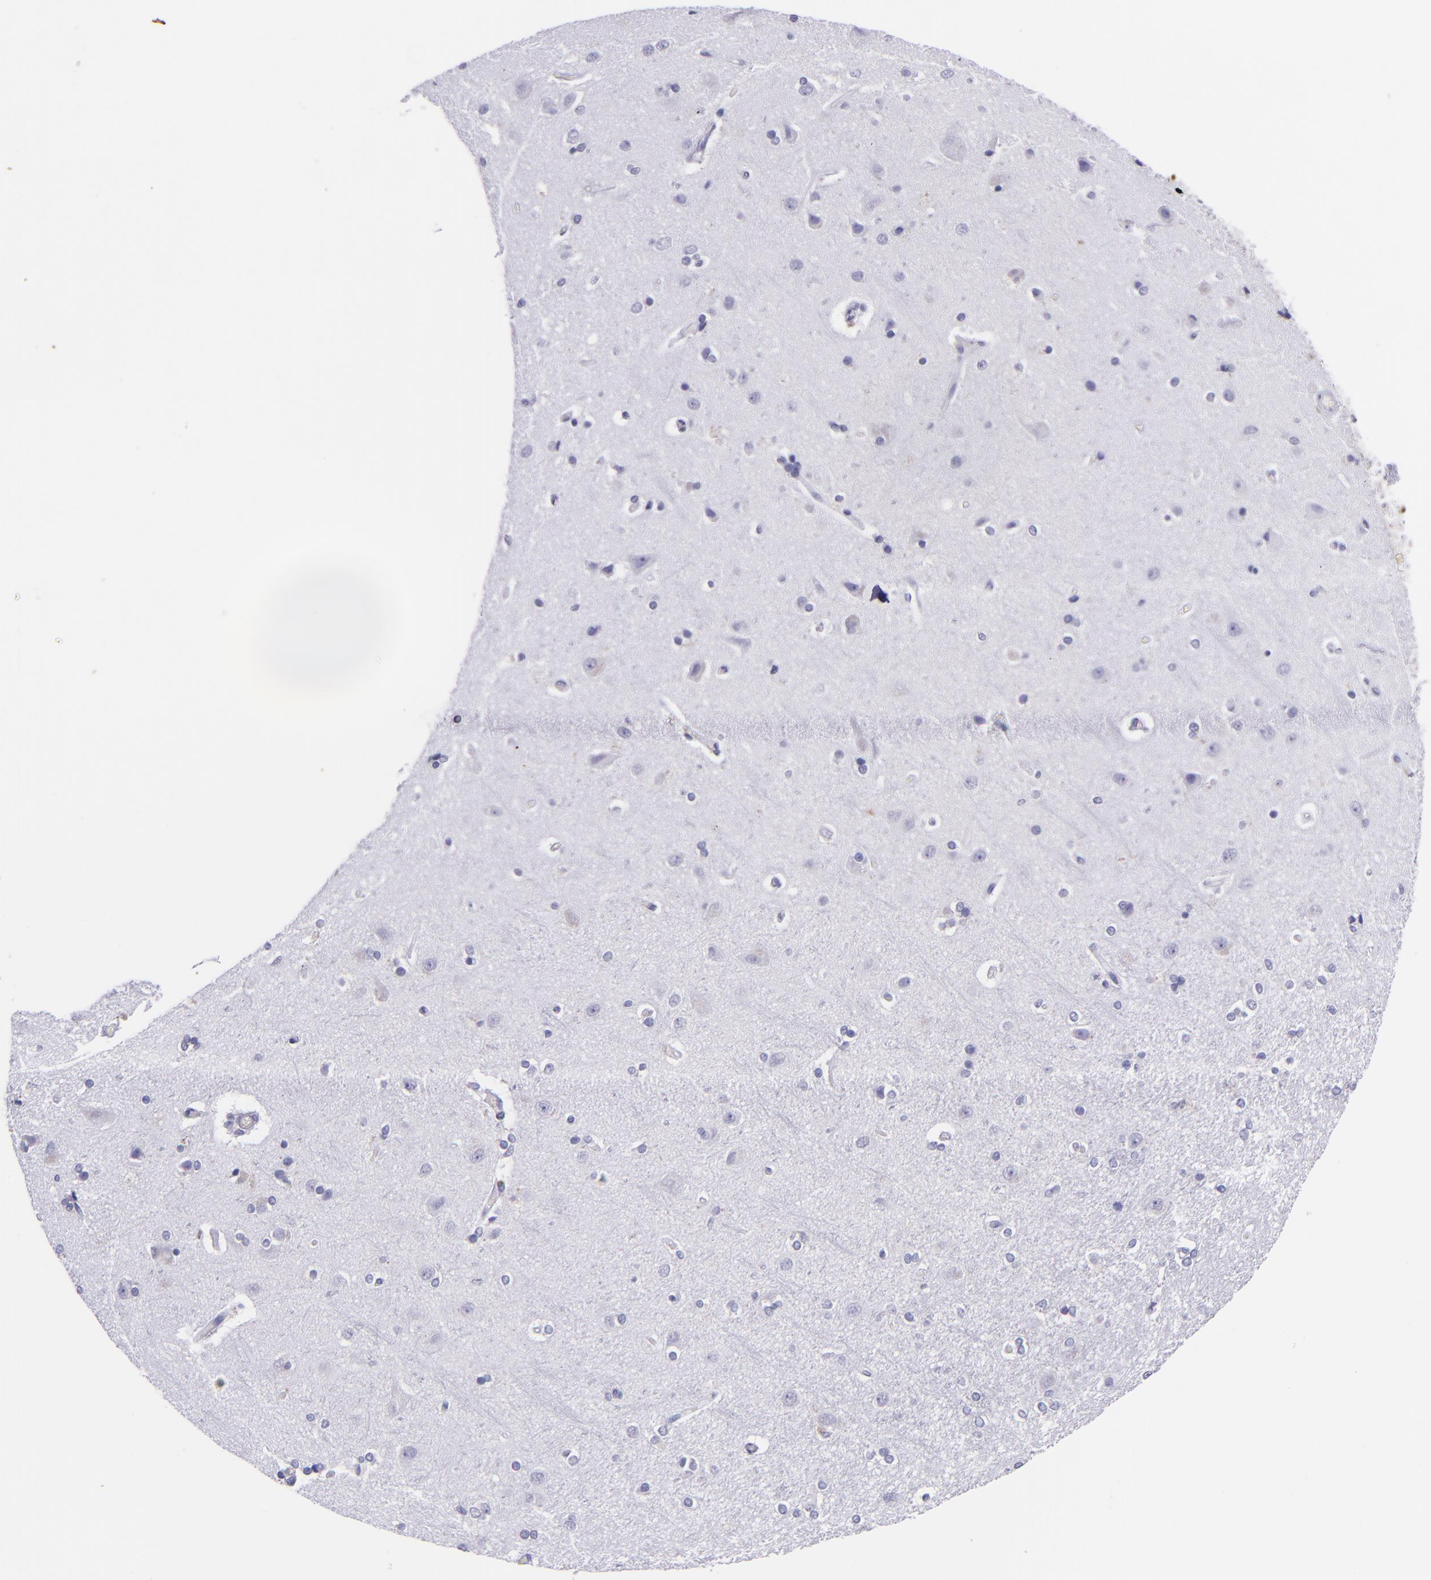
{"staining": {"intensity": "negative", "quantity": "none", "location": "none"}, "tissue": "cerebral cortex", "cell_type": "Endothelial cells", "image_type": "normal", "snomed": [{"axis": "morphology", "description": "Normal tissue, NOS"}, {"axis": "topography", "description": "Cerebral cortex"}], "caption": "High power microscopy image of an IHC micrograph of normal cerebral cortex, revealing no significant staining in endothelial cells. (Brightfield microscopy of DAB immunohistochemistry at high magnification).", "gene": "KRT4", "patient": {"sex": "female", "age": 54}}